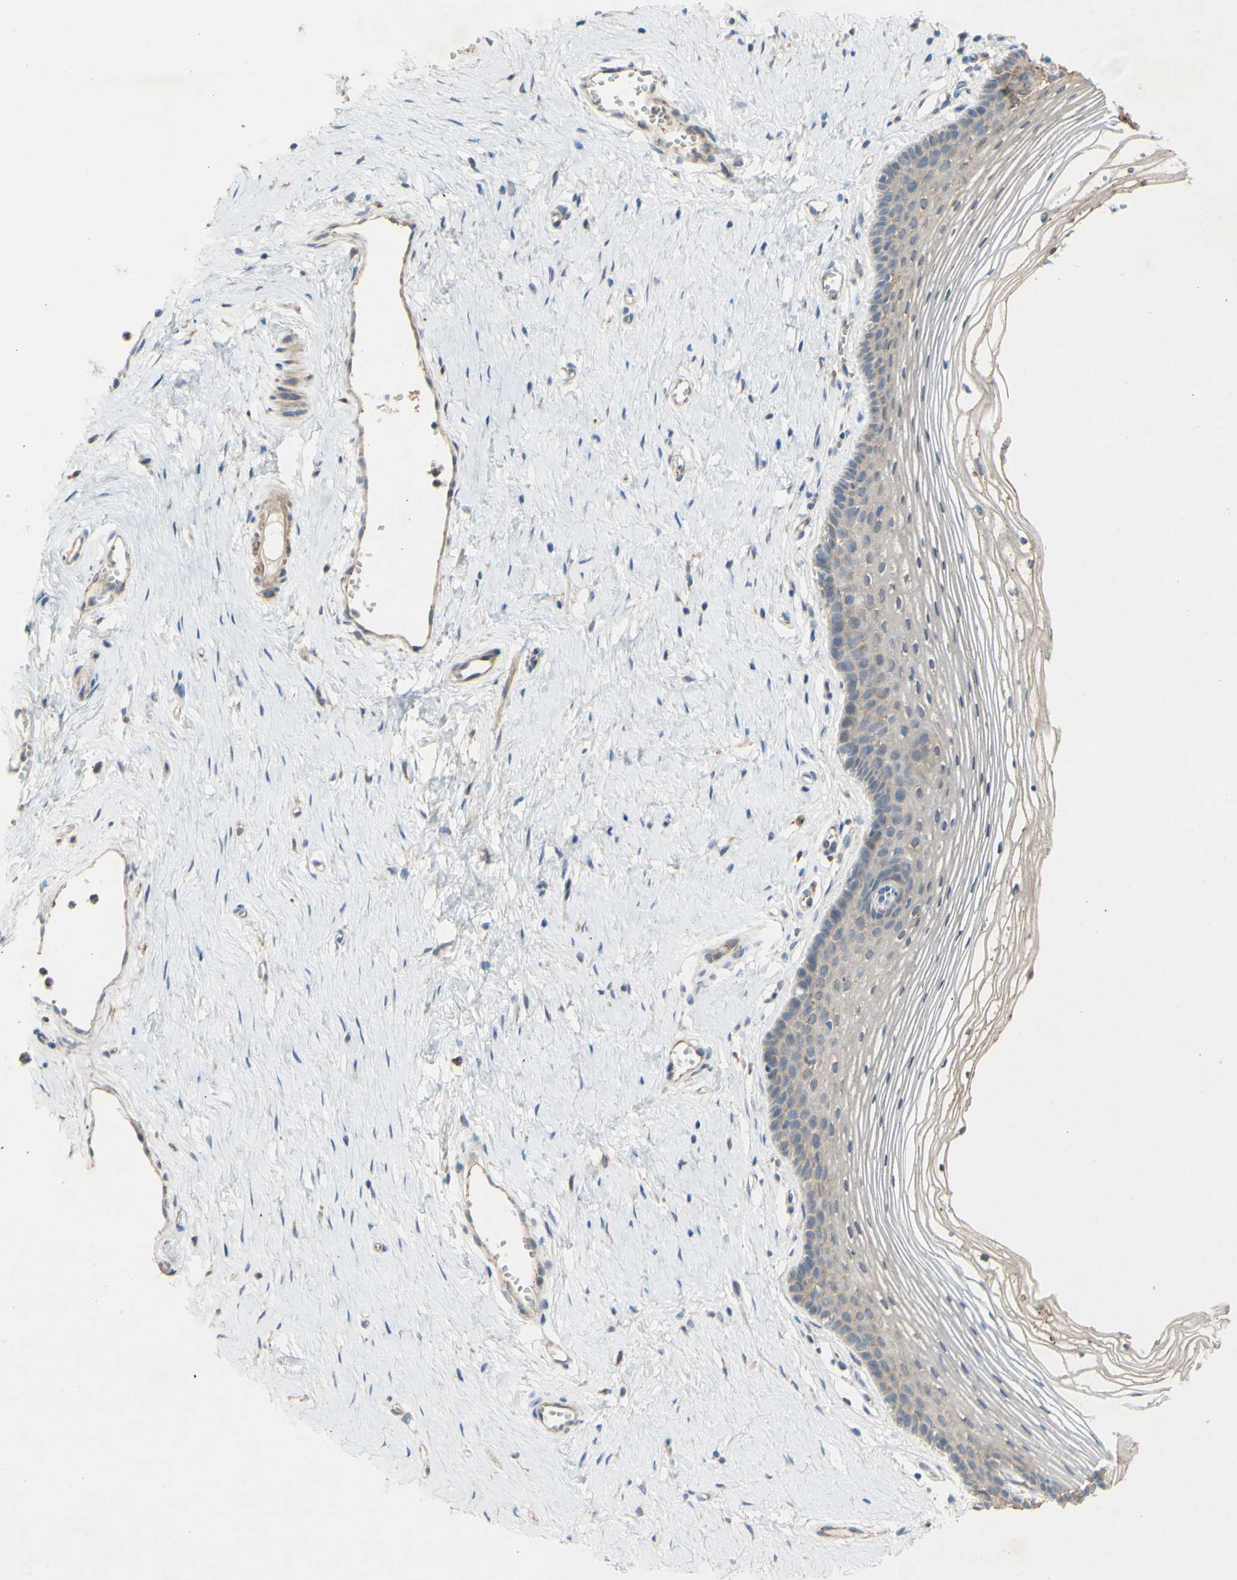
{"staining": {"intensity": "weak", "quantity": ">75%", "location": "cytoplasmic/membranous"}, "tissue": "vagina", "cell_type": "Squamous epithelial cells", "image_type": "normal", "snomed": [{"axis": "morphology", "description": "Normal tissue, NOS"}, {"axis": "topography", "description": "Vagina"}], "caption": "Vagina stained with immunohistochemistry exhibits weak cytoplasmic/membranous positivity in approximately >75% of squamous epithelial cells. The staining was performed using DAB, with brown indicating positive protein expression. Nuclei are stained blue with hematoxylin.", "gene": "PDGFB", "patient": {"sex": "female", "age": 32}}